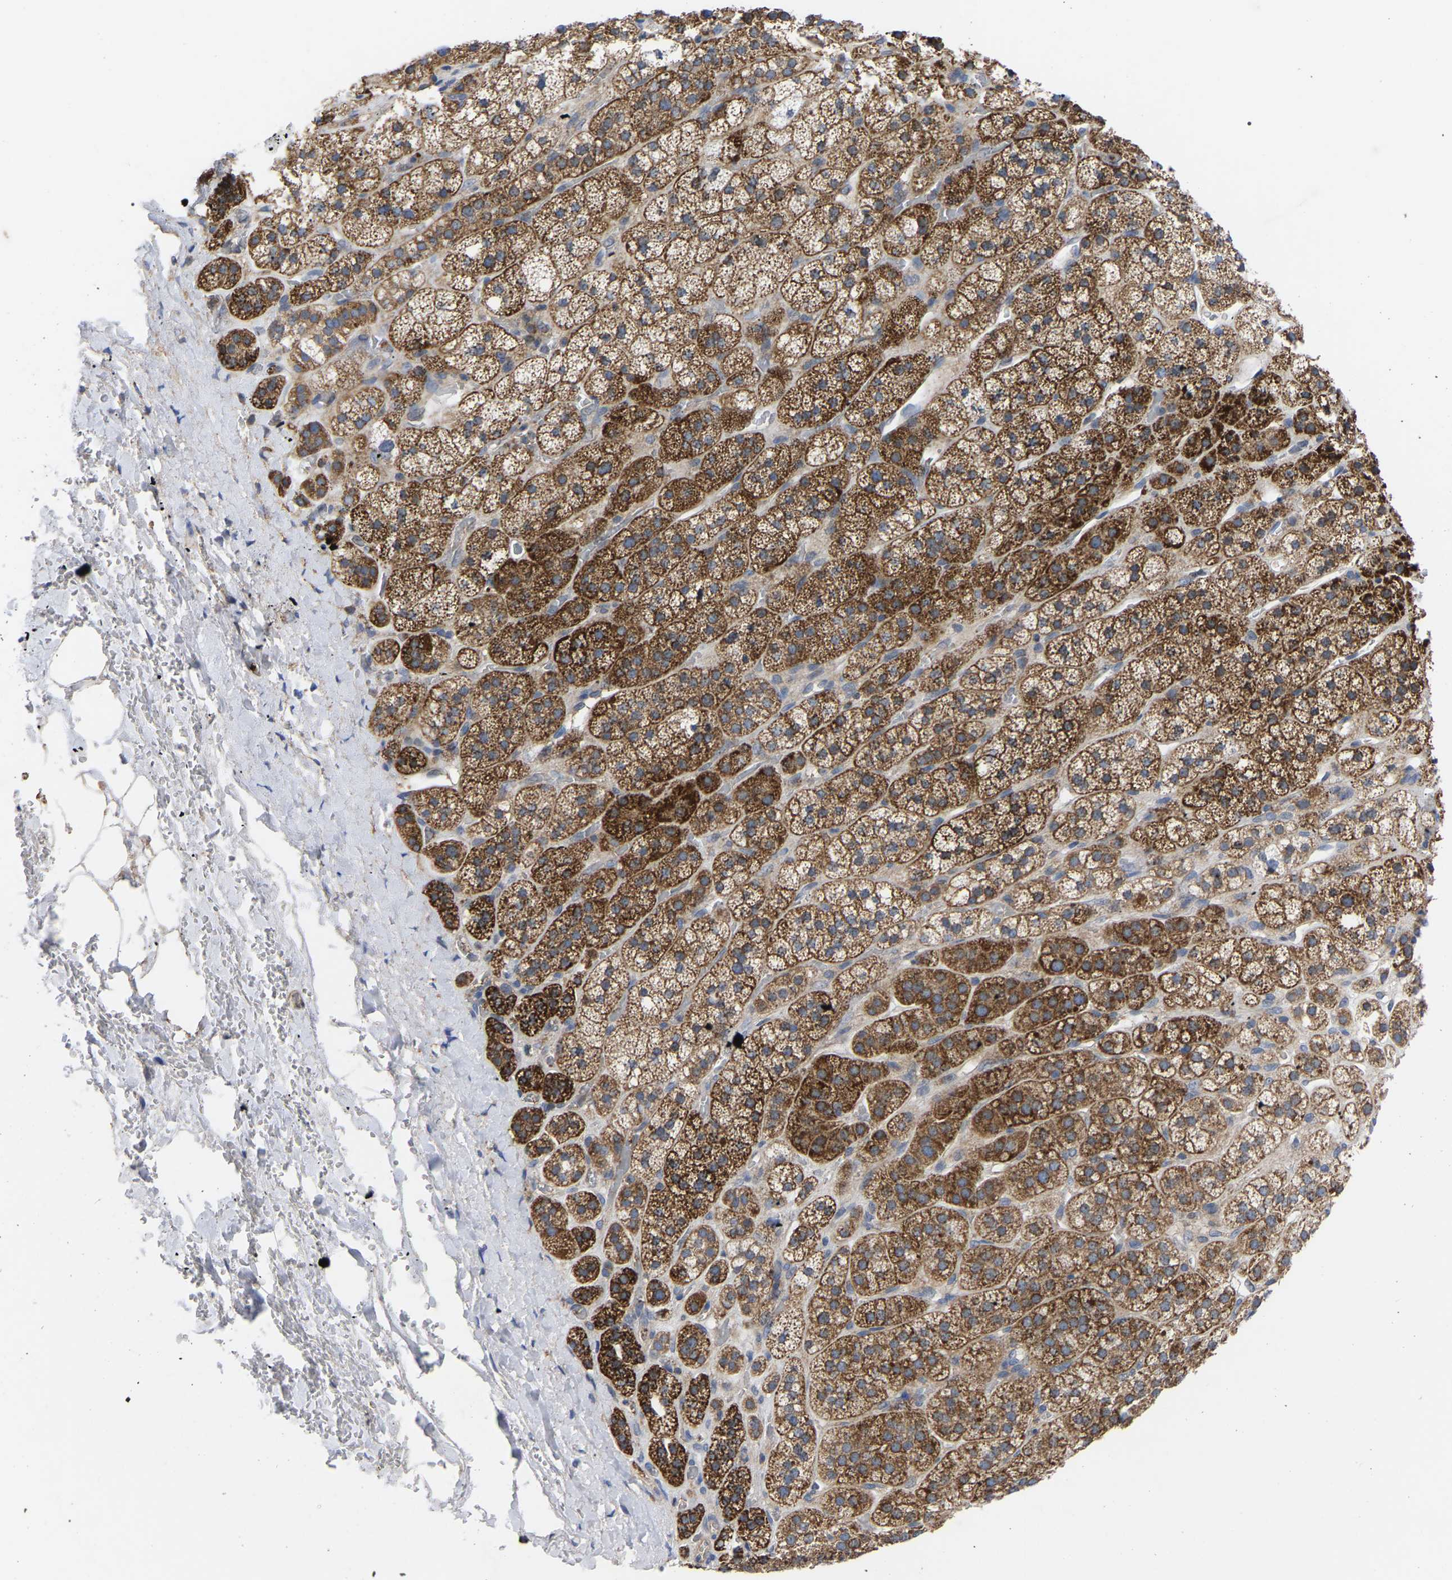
{"staining": {"intensity": "strong", "quantity": "25%-75%", "location": "cytoplasmic/membranous"}, "tissue": "adrenal gland", "cell_type": "Glandular cells", "image_type": "normal", "snomed": [{"axis": "morphology", "description": "Normal tissue, NOS"}, {"axis": "topography", "description": "Adrenal gland"}], "caption": "IHC of benign adrenal gland displays high levels of strong cytoplasmic/membranous positivity in approximately 25%-75% of glandular cells. Immunohistochemistry stains the protein in brown and the nuclei are stained blue.", "gene": "TCP1", "patient": {"sex": "male", "age": 56}}